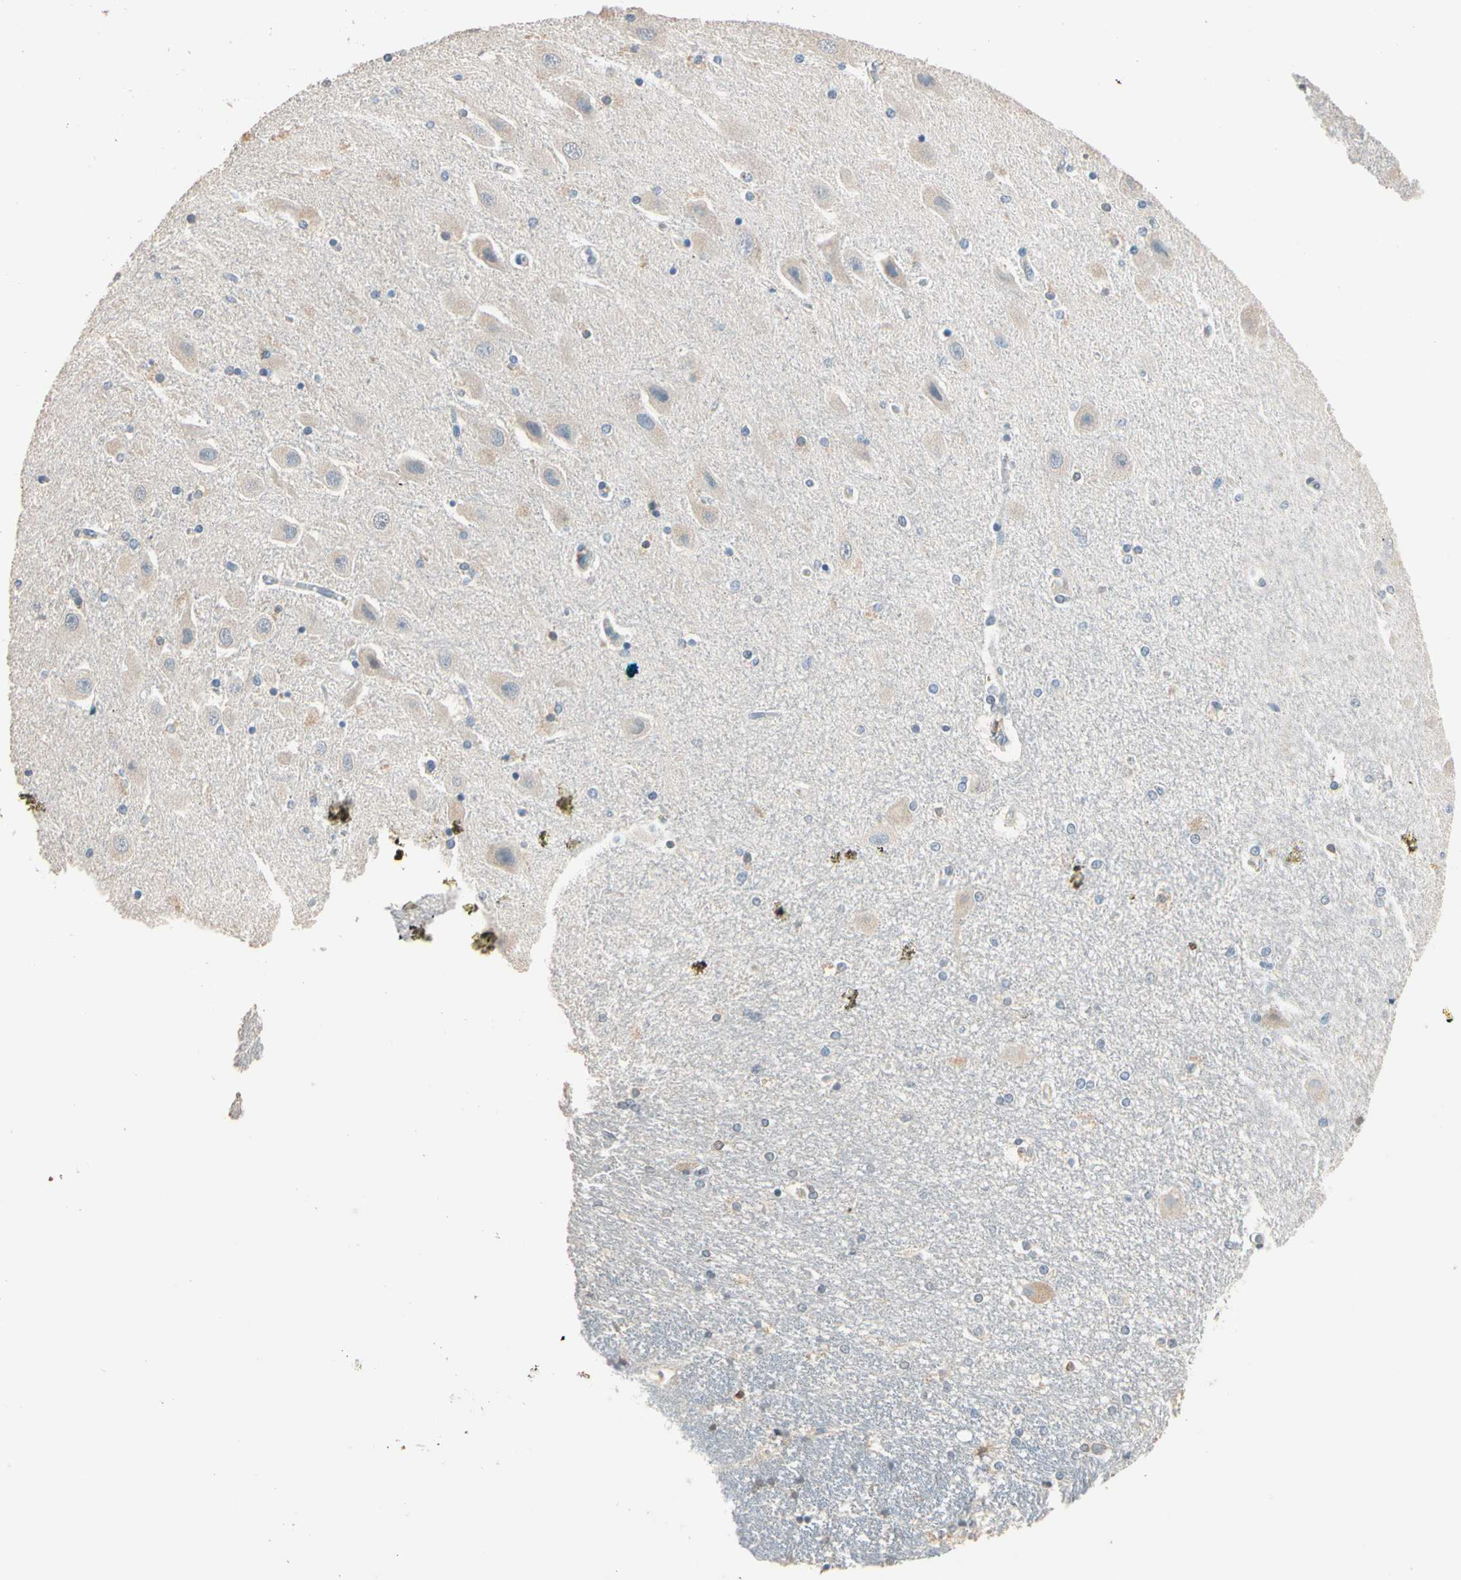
{"staining": {"intensity": "weak", "quantity": "<25%", "location": "cytoplasmic/membranous"}, "tissue": "hippocampus", "cell_type": "Glial cells", "image_type": "normal", "snomed": [{"axis": "morphology", "description": "Normal tissue, NOS"}, {"axis": "topography", "description": "Hippocampus"}], "caption": "IHC micrograph of benign hippocampus: hippocampus stained with DAB (3,3'-diaminobenzidine) reveals no significant protein staining in glial cells. Nuclei are stained in blue.", "gene": "TASOR", "patient": {"sex": "female", "age": 54}}